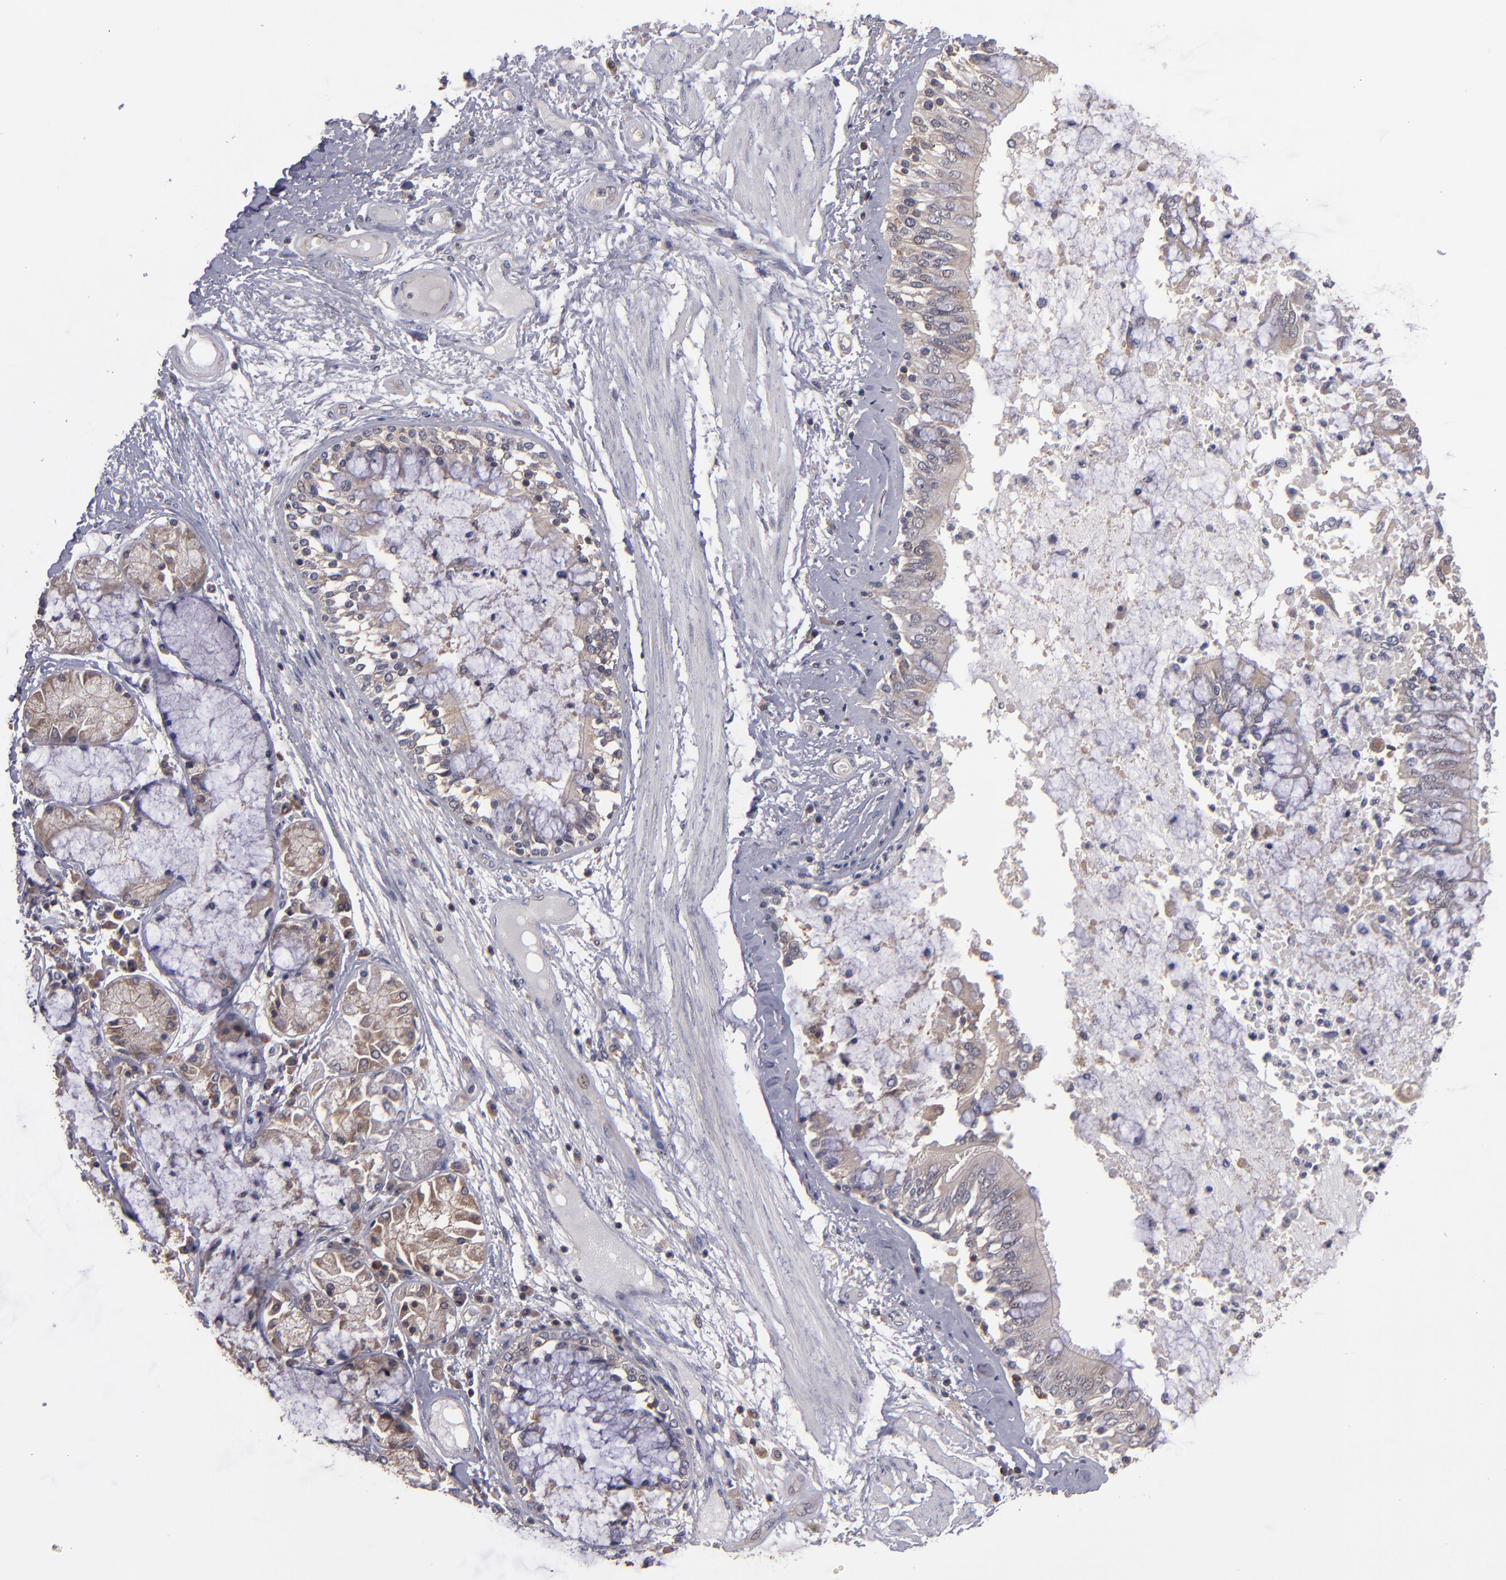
{"staining": {"intensity": "moderate", "quantity": ">75%", "location": "cytoplasmic/membranous"}, "tissue": "bronchus", "cell_type": "Respiratory epithelial cells", "image_type": "normal", "snomed": [{"axis": "morphology", "description": "Normal tissue, NOS"}, {"axis": "topography", "description": "Cartilage tissue"}, {"axis": "topography", "description": "Bronchus"}, {"axis": "topography", "description": "Lung"}], "caption": "A micrograph of bronchus stained for a protein demonstrates moderate cytoplasmic/membranous brown staining in respiratory epithelial cells. (Stains: DAB (3,3'-diaminobenzidine) in brown, nuclei in blue, Microscopy: brightfield microscopy at high magnification).", "gene": "NF2", "patient": {"sex": "female", "age": 49}}